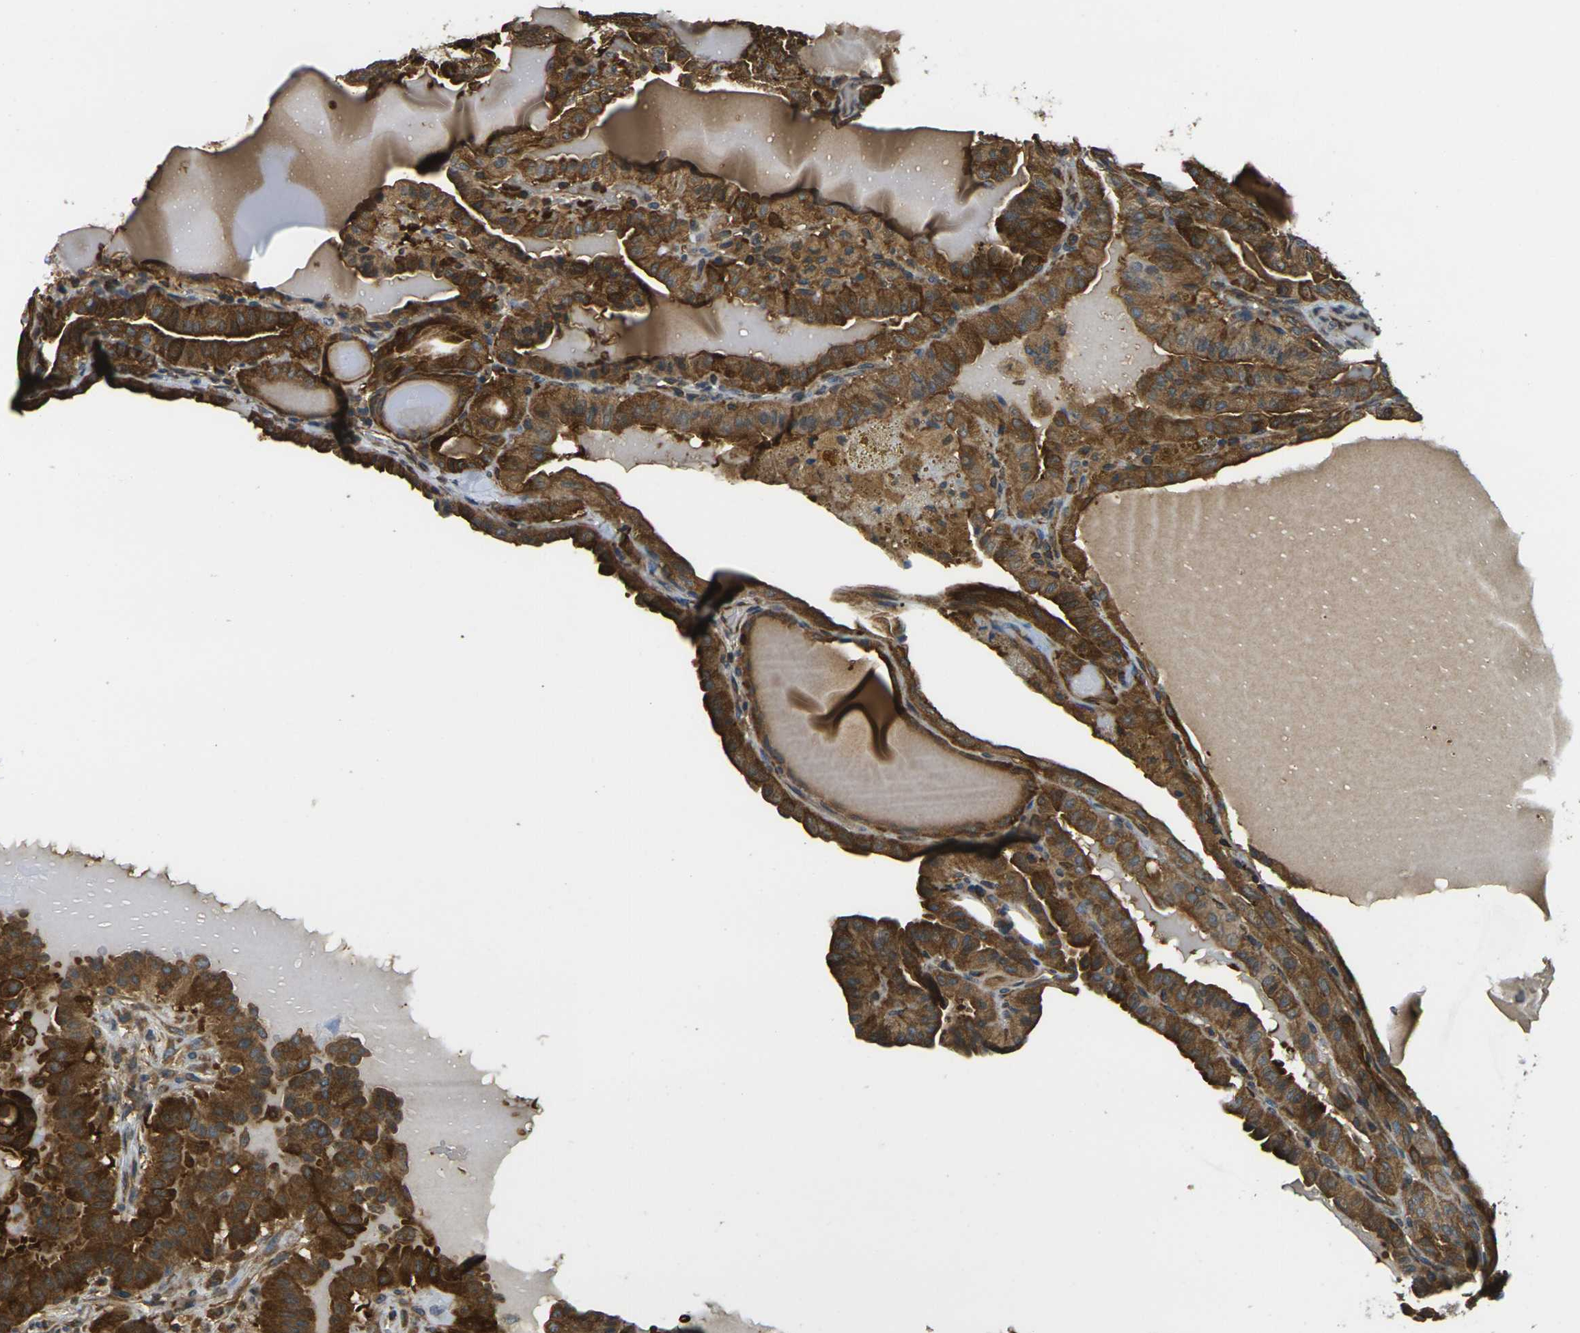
{"staining": {"intensity": "strong", "quantity": ">75%", "location": "cytoplasmic/membranous"}, "tissue": "thyroid cancer", "cell_type": "Tumor cells", "image_type": "cancer", "snomed": [{"axis": "morphology", "description": "Papillary adenocarcinoma, NOS"}, {"axis": "topography", "description": "Thyroid gland"}], "caption": "This image shows IHC staining of thyroid cancer, with high strong cytoplasmic/membranous expression in about >75% of tumor cells.", "gene": "CAST", "patient": {"sex": "male", "age": 77}}